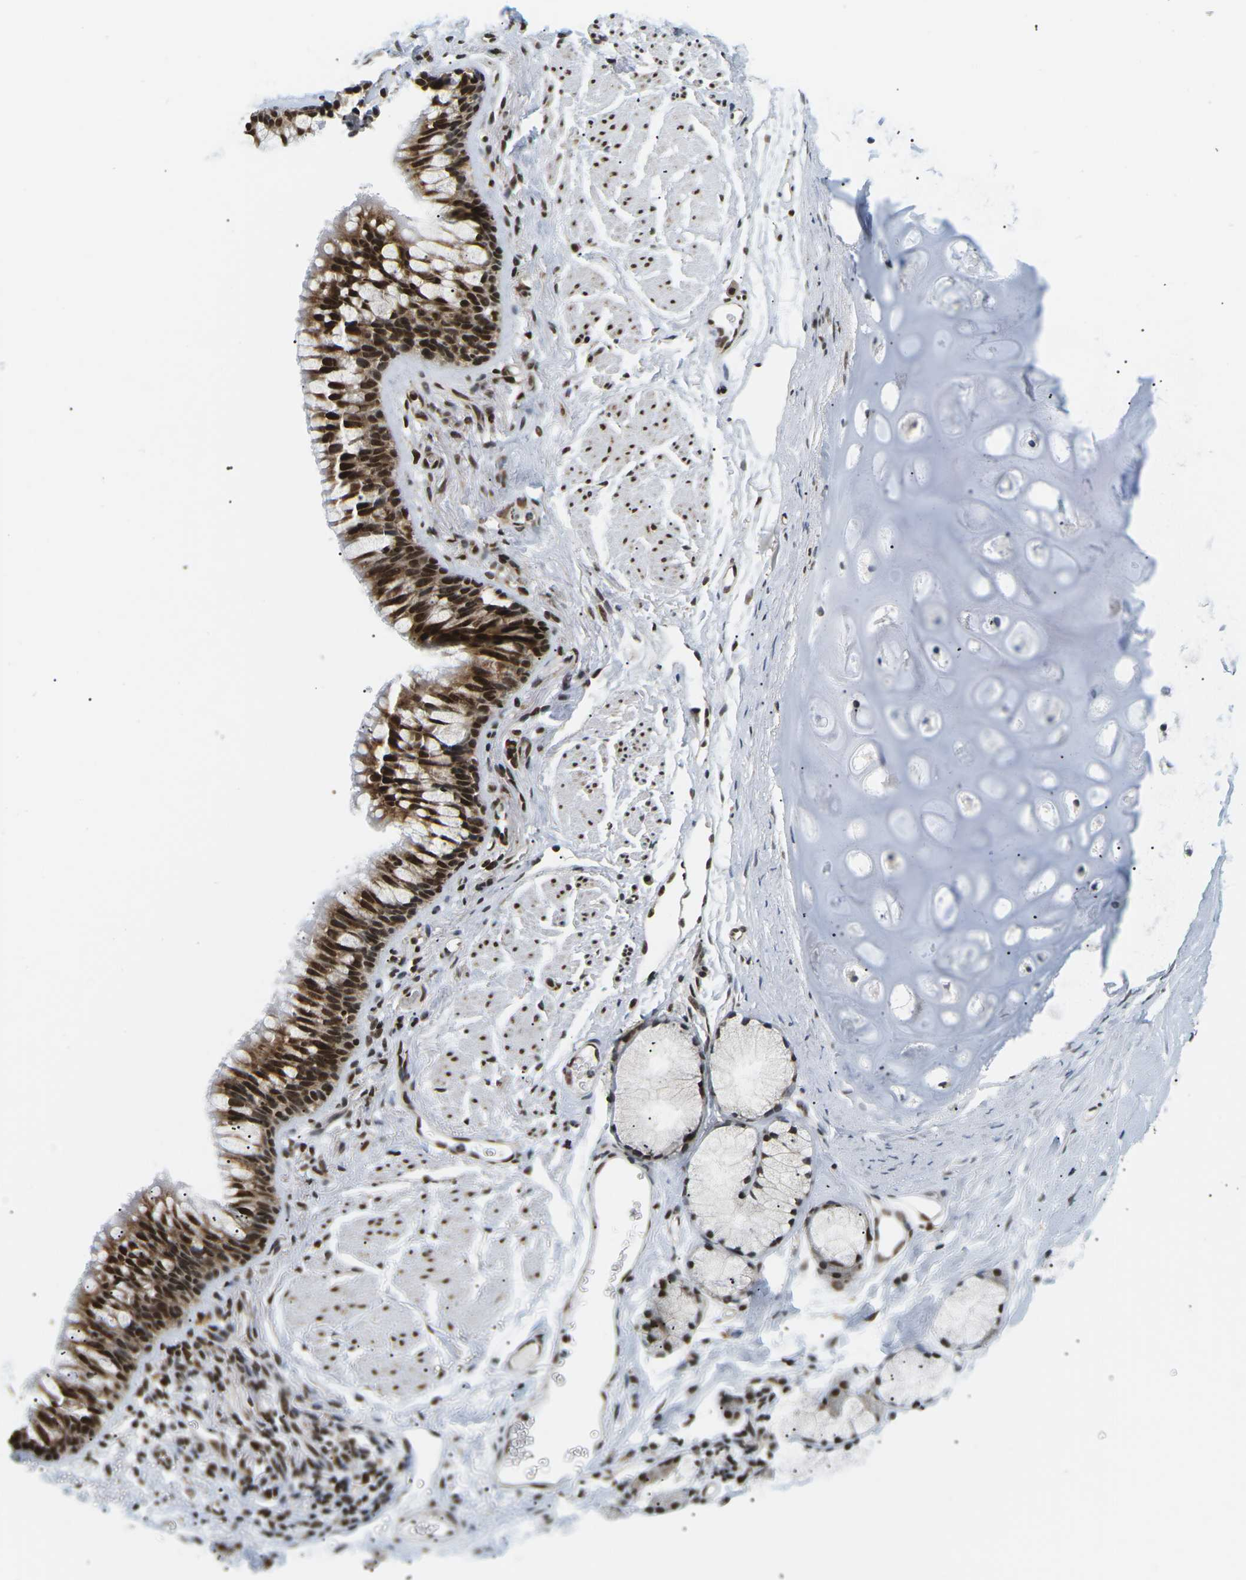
{"staining": {"intensity": "moderate", "quantity": ">75%", "location": "nuclear"}, "tissue": "adipose tissue", "cell_type": "Adipocytes", "image_type": "normal", "snomed": [{"axis": "morphology", "description": "Normal tissue, NOS"}, {"axis": "topography", "description": "Cartilage tissue"}, {"axis": "topography", "description": "Bronchus"}], "caption": "Immunohistochemical staining of unremarkable human adipose tissue shows >75% levels of moderate nuclear protein positivity in about >75% of adipocytes. (DAB IHC with brightfield microscopy, high magnification).", "gene": "CELF1", "patient": {"sex": "female", "age": 53}}